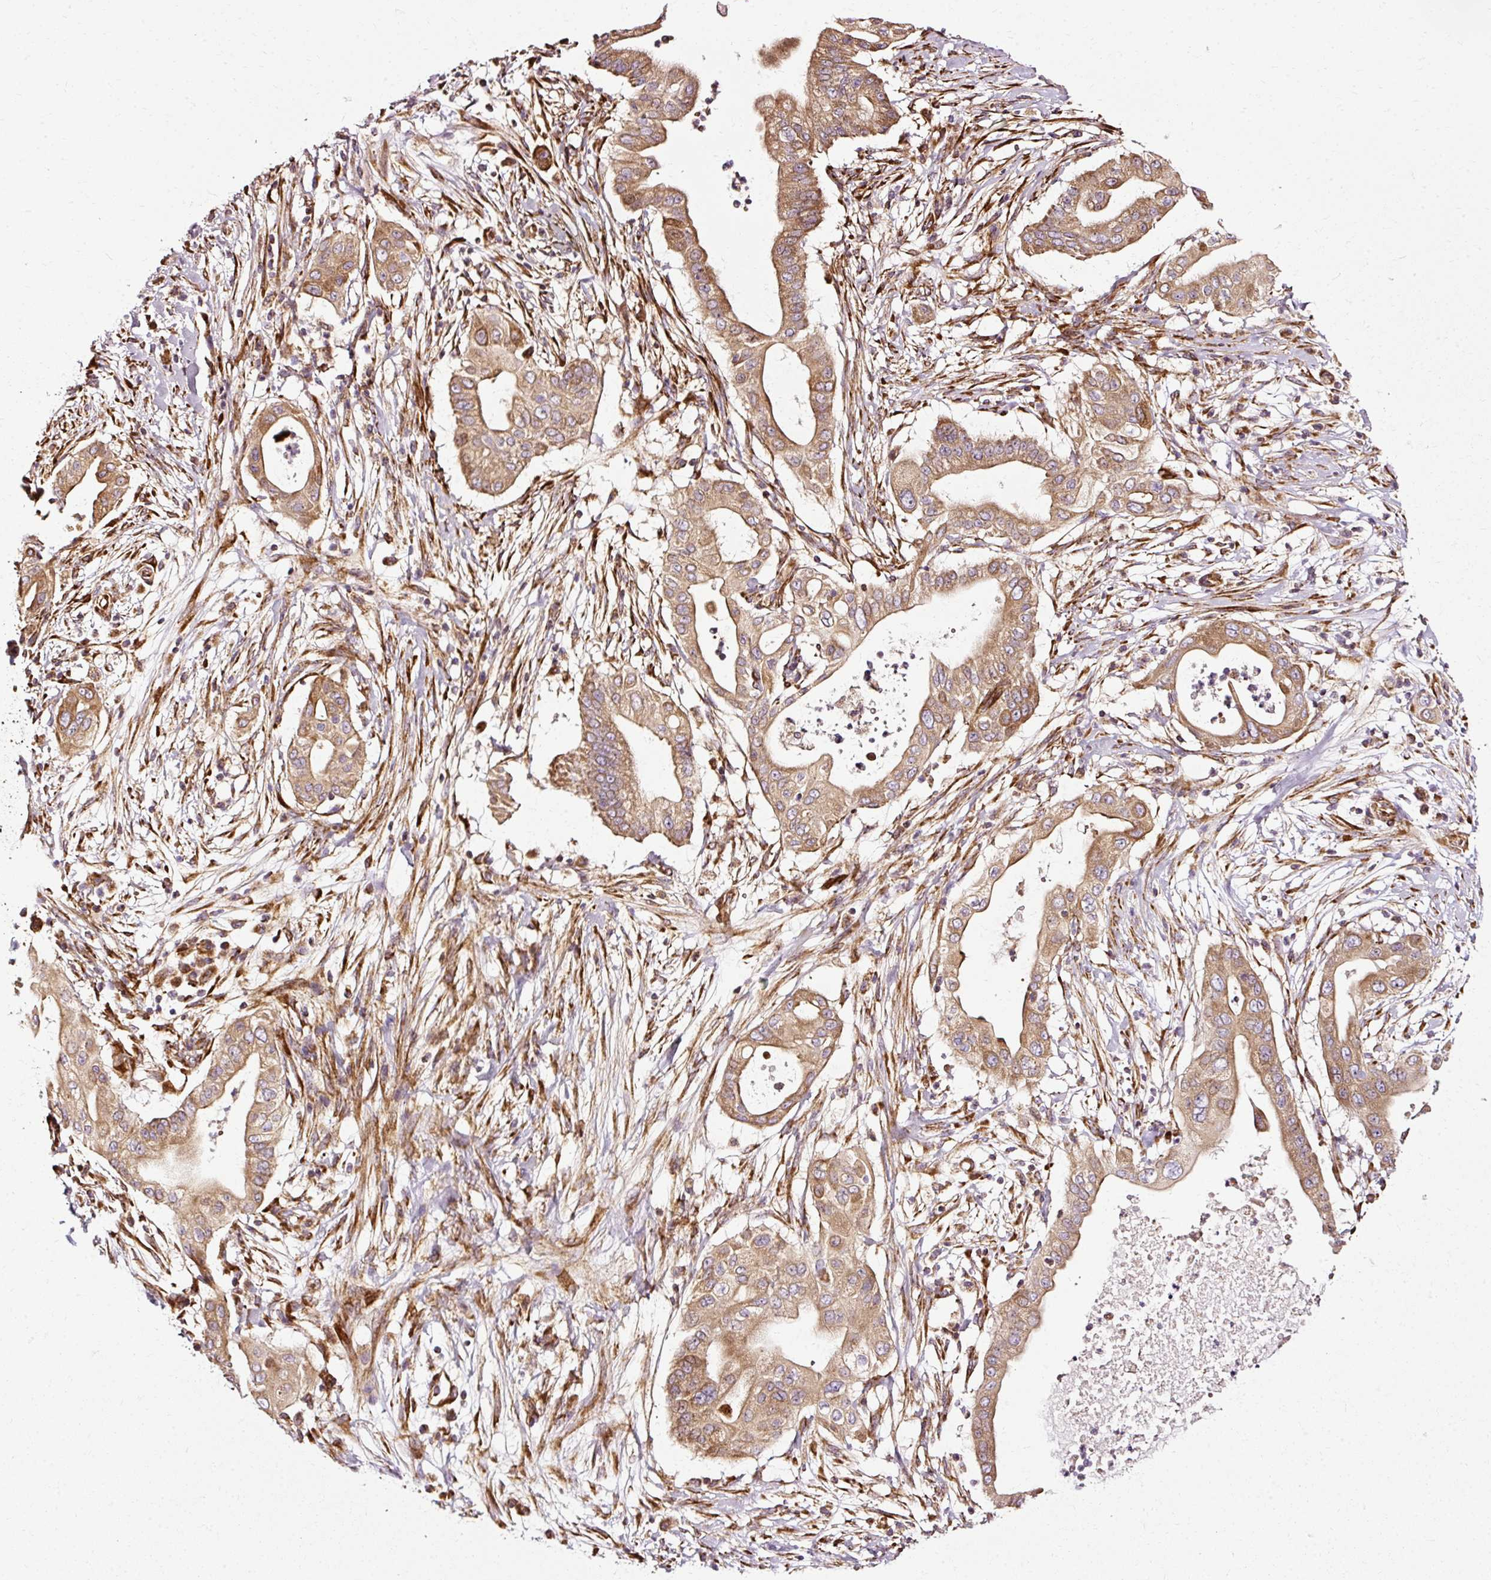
{"staining": {"intensity": "moderate", "quantity": ">75%", "location": "cytoplasmic/membranous"}, "tissue": "pancreatic cancer", "cell_type": "Tumor cells", "image_type": "cancer", "snomed": [{"axis": "morphology", "description": "Adenocarcinoma, NOS"}, {"axis": "topography", "description": "Pancreas"}], "caption": "Immunohistochemistry (DAB) staining of pancreatic cancer demonstrates moderate cytoplasmic/membranous protein staining in about >75% of tumor cells.", "gene": "ISCU", "patient": {"sex": "male", "age": 68}}